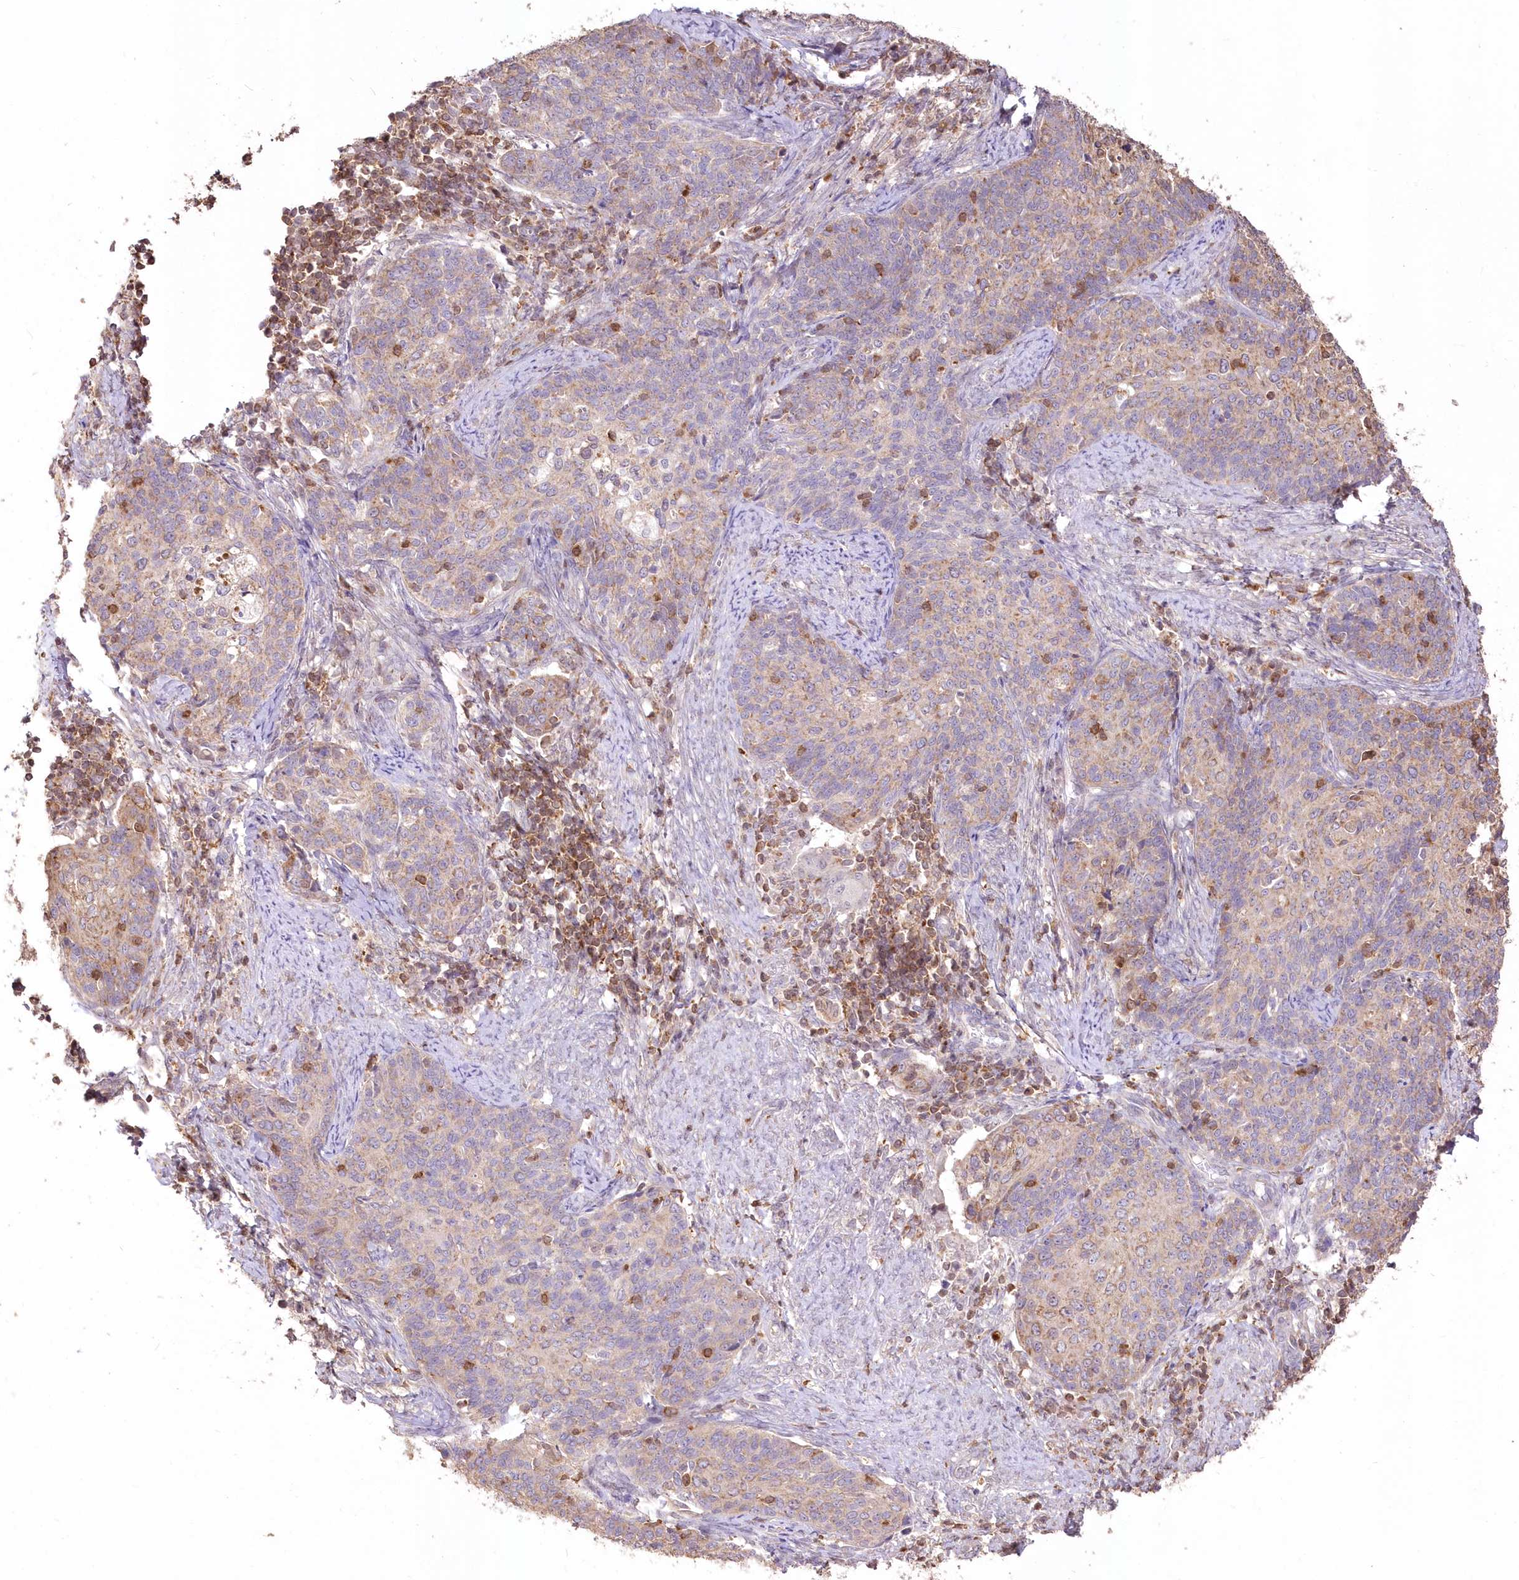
{"staining": {"intensity": "weak", "quantity": "<25%", "location": "cytoplasmic/membranous"}, "tissue": "cervical cancer", "cell_type": "Tumor cells", "image_type": "cancer", "snomed": [{"axis": "morphology", "description": "Squamous cell carcinoma, NOS"}, {"axis": "topography", "description": "Cervix"}], "caption": "Human cervical cancer (squamous cell carcinoma) stained for a protein using immunohistochemistry displays no expression in tumor cells.", "gene": "STK17B", "patient": {"sex": "female", "age": 39}}